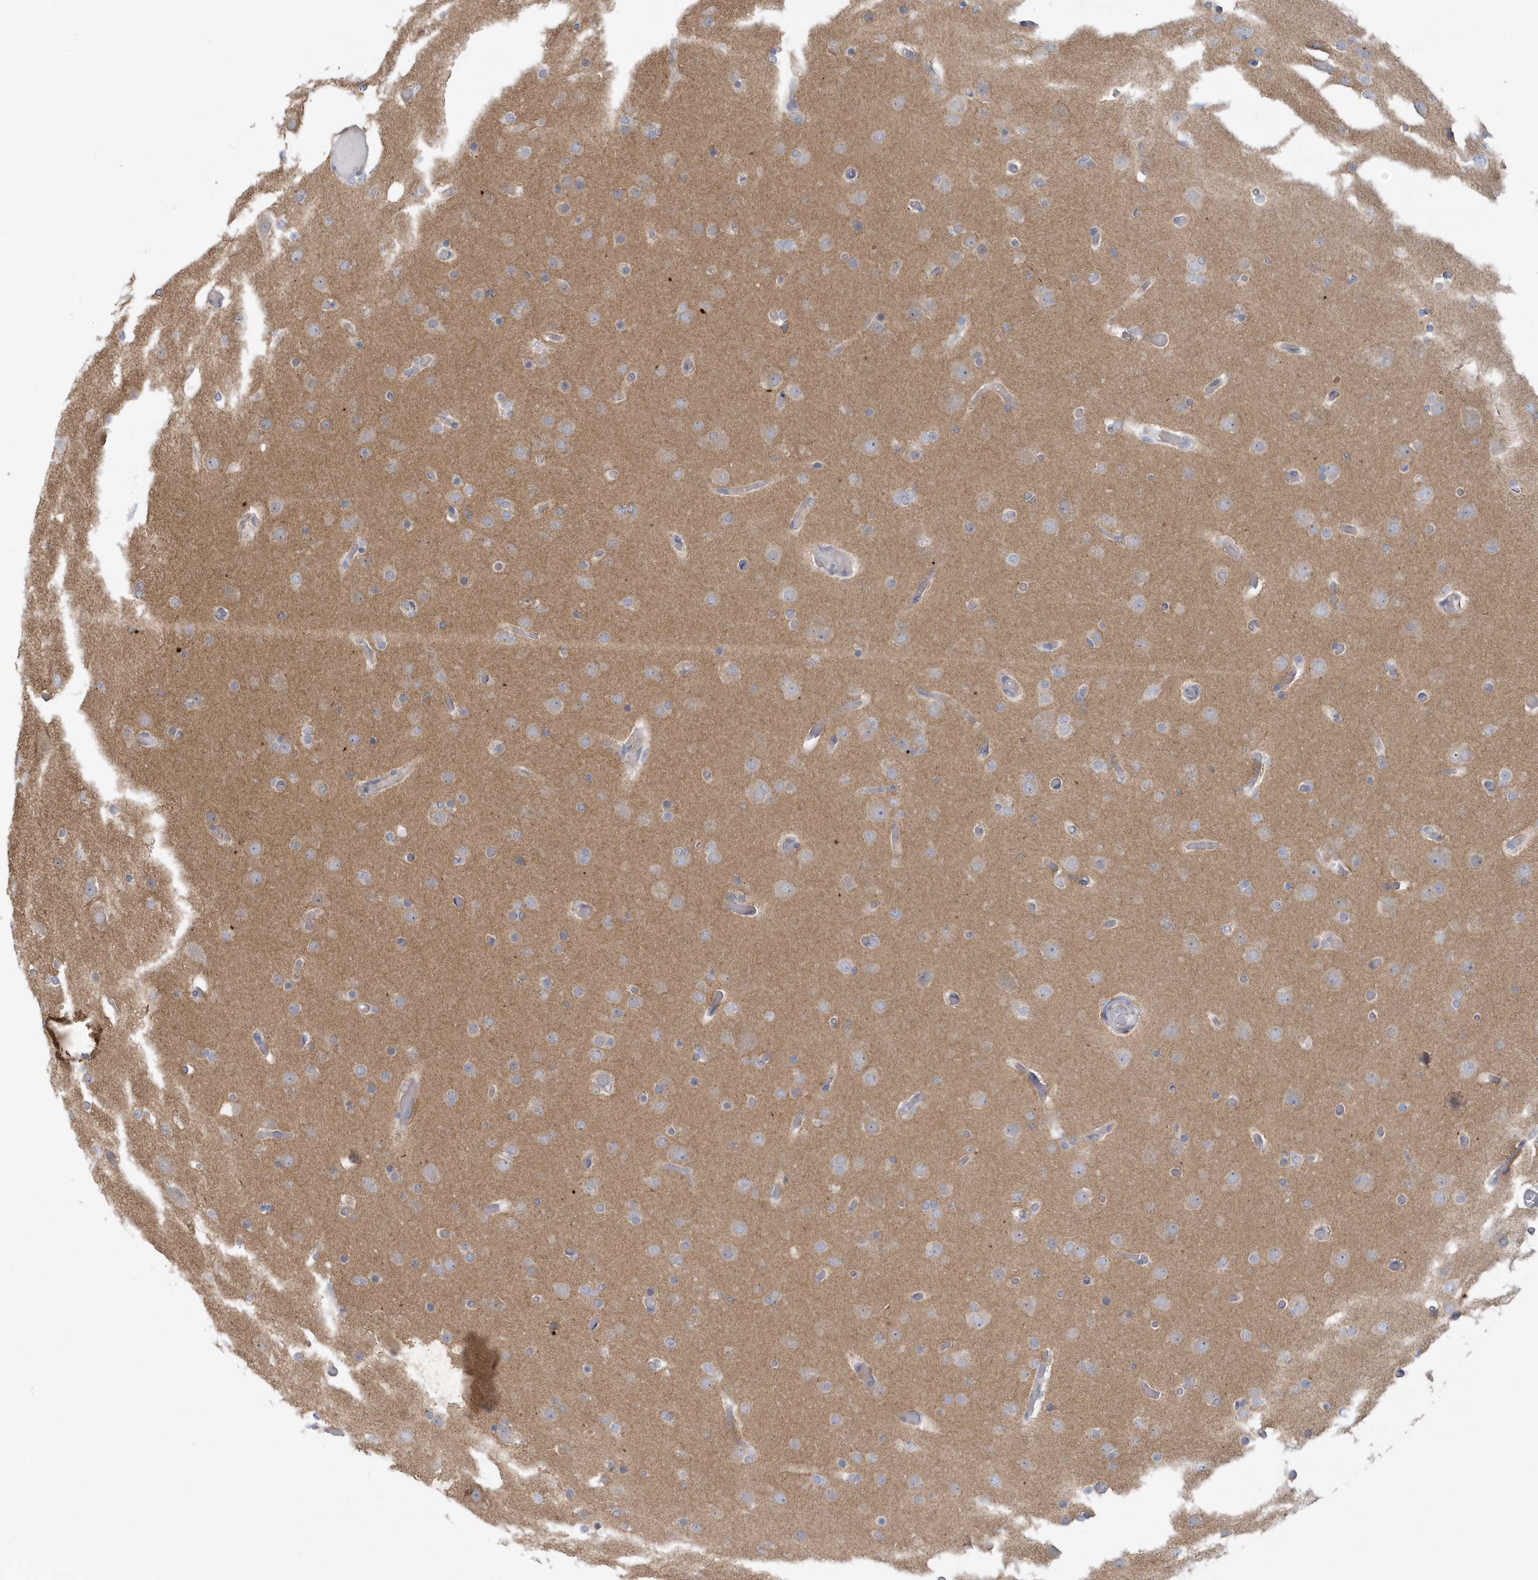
{"staining": {"intensity": "negative", "quantity": "none", "location": "none"}, "tissue": "glioma", "cell_type": "Tumor cells", "image_type": "cancer", "snomed": [{"axis": "morphology", "description": "Glioma, malignant, High grade"}, {"axis": "topography", "description": "Cerebral cortex"}], "caption": "DAB immunohistochemical staining of high-grade glioma (malignant) reveals no significant positivity in tumor cells.", "gene": "RAI14", "patient": {"sex": "female", "age": 36}}